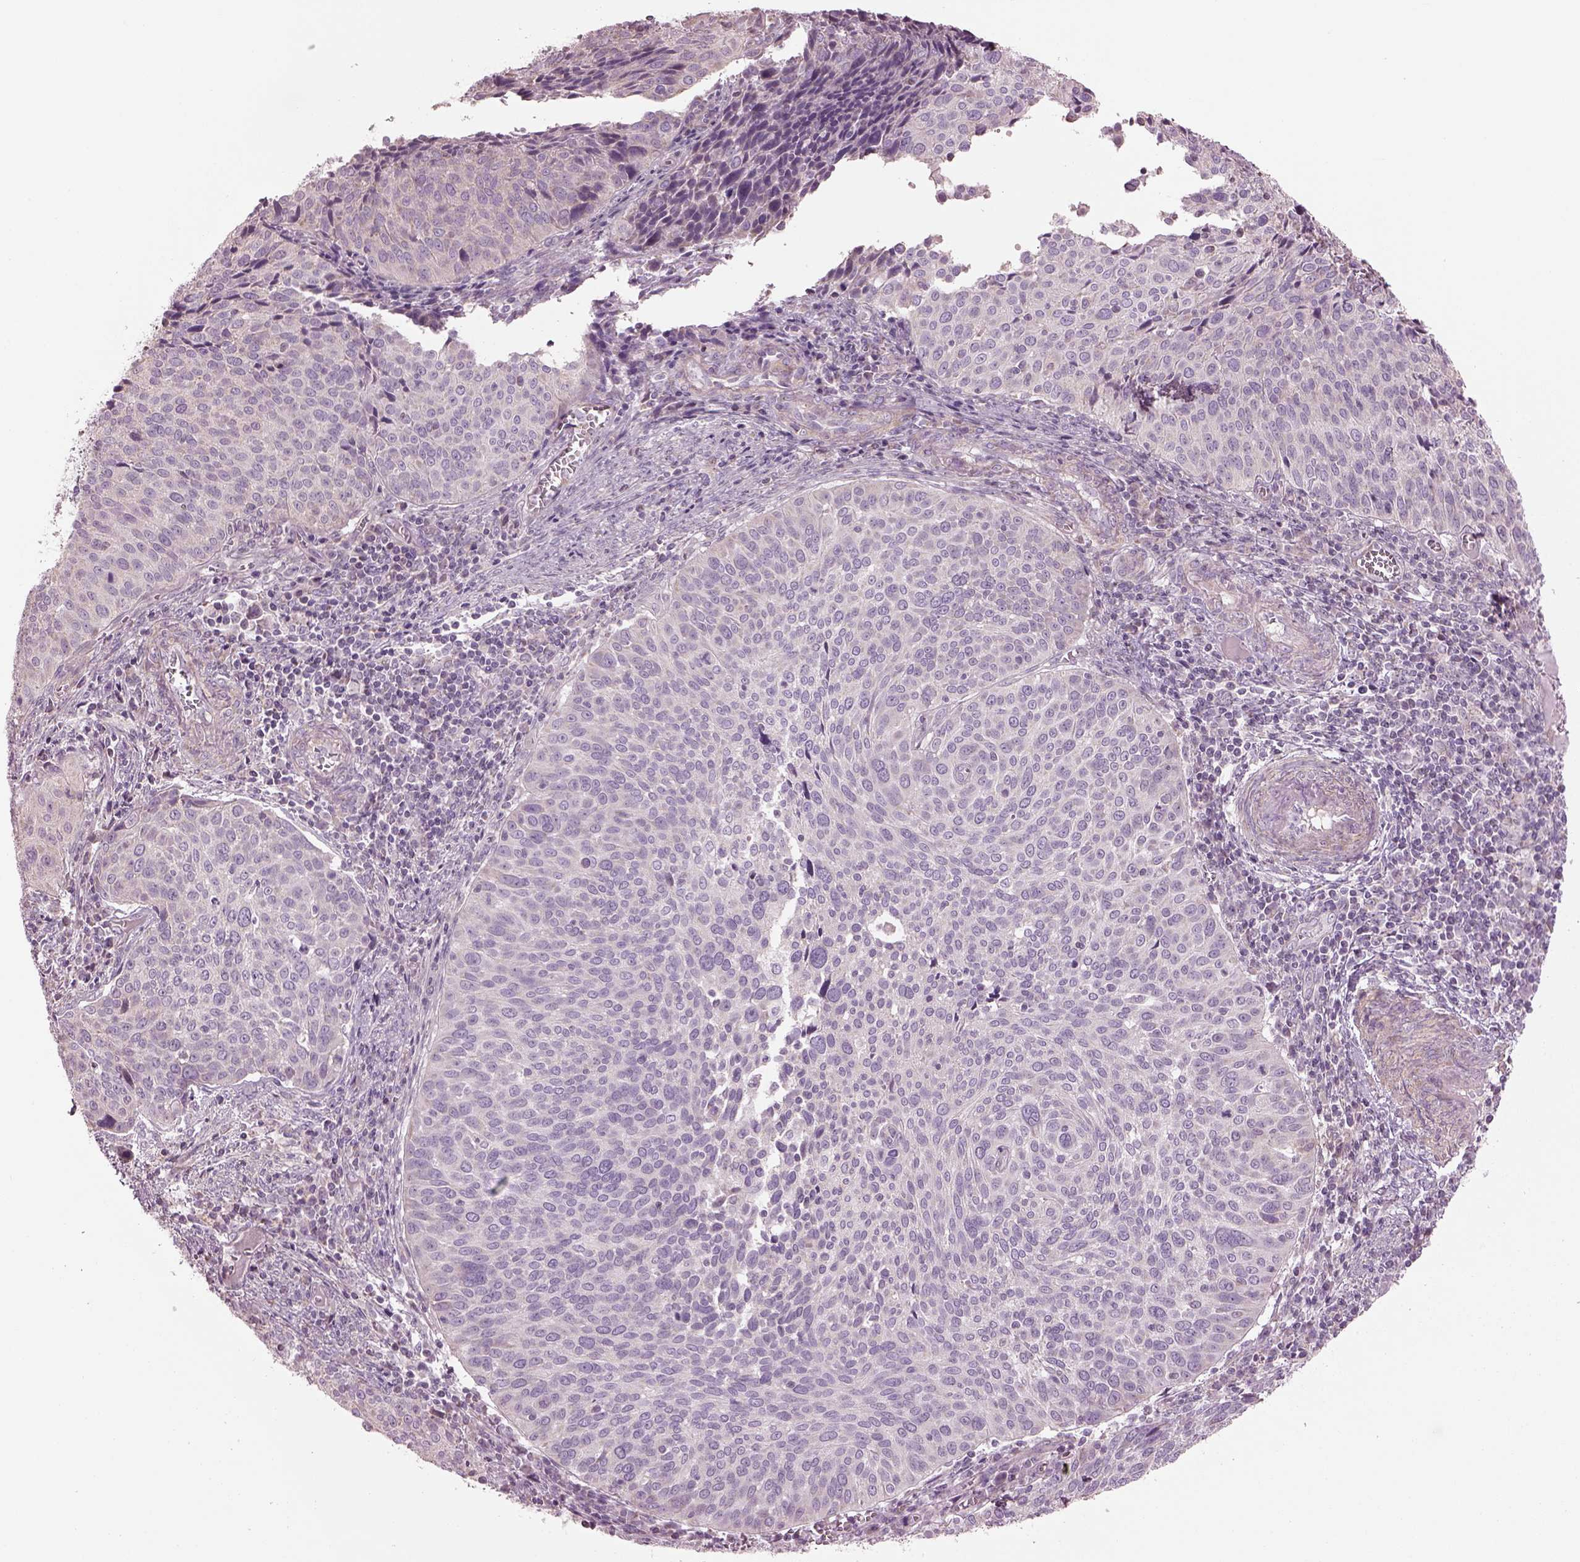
{"staining": {"intensity": "negative", "quantity": "none", "location": "none"}, "tissue": "cervical cancer", "cell_type": "Tumor cells", "image_type": "cancer", "snomed": [{"axis": "morphology", "description": "Squamous cell carcinoma, NOS"}, {"axis": "topography", "description": "Cervix"}], "caption": "This is an immunohistochemistry micrograph of human cervical cancer. There is no positivity in tumor cells.", "gene": "SPATA7", "patient": {"sex": "female", "age": 39}}